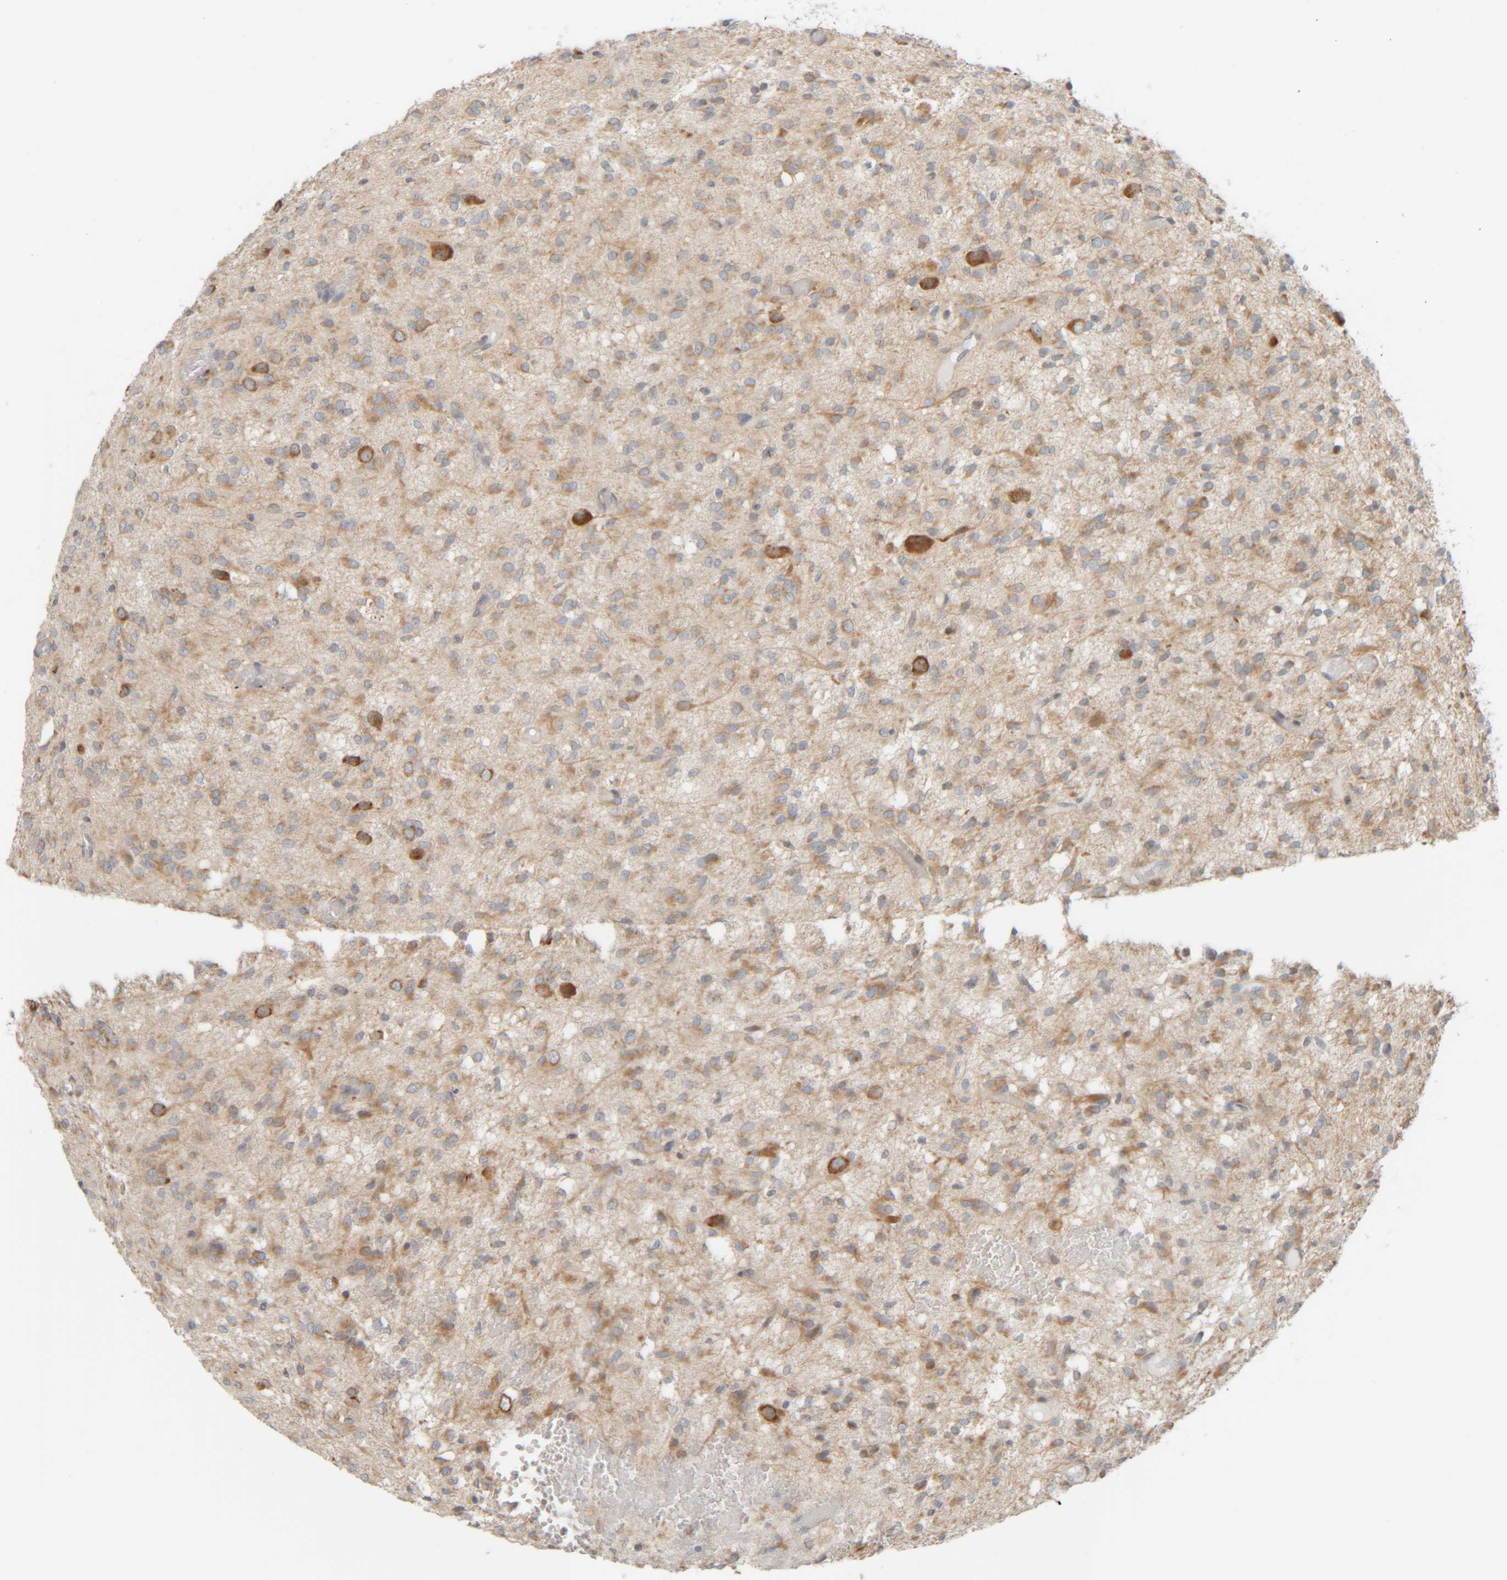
{"staining": {"intensity": "moderate", "quantity": ">75%", "location": "cytoplasmic/membranous"}, "tissue": "glioma", "cell_type": "Tumor cells", "image_type": "cancer", "snomed": [{"axis": "morphology", "description": "Glioma, malignant, High grade"}, {"axis": "topography", "description": "Brain"}], "caption": "High-power microscopy captured an immunohistochemistry (IHC) micrograph of high-grade glioma (malignant), revealing moderate cytoplasmic/membranous staining in about >75% of tumor cells.", "gene": "CCDC57", "patient": {"sex": "female", "age": 59}}